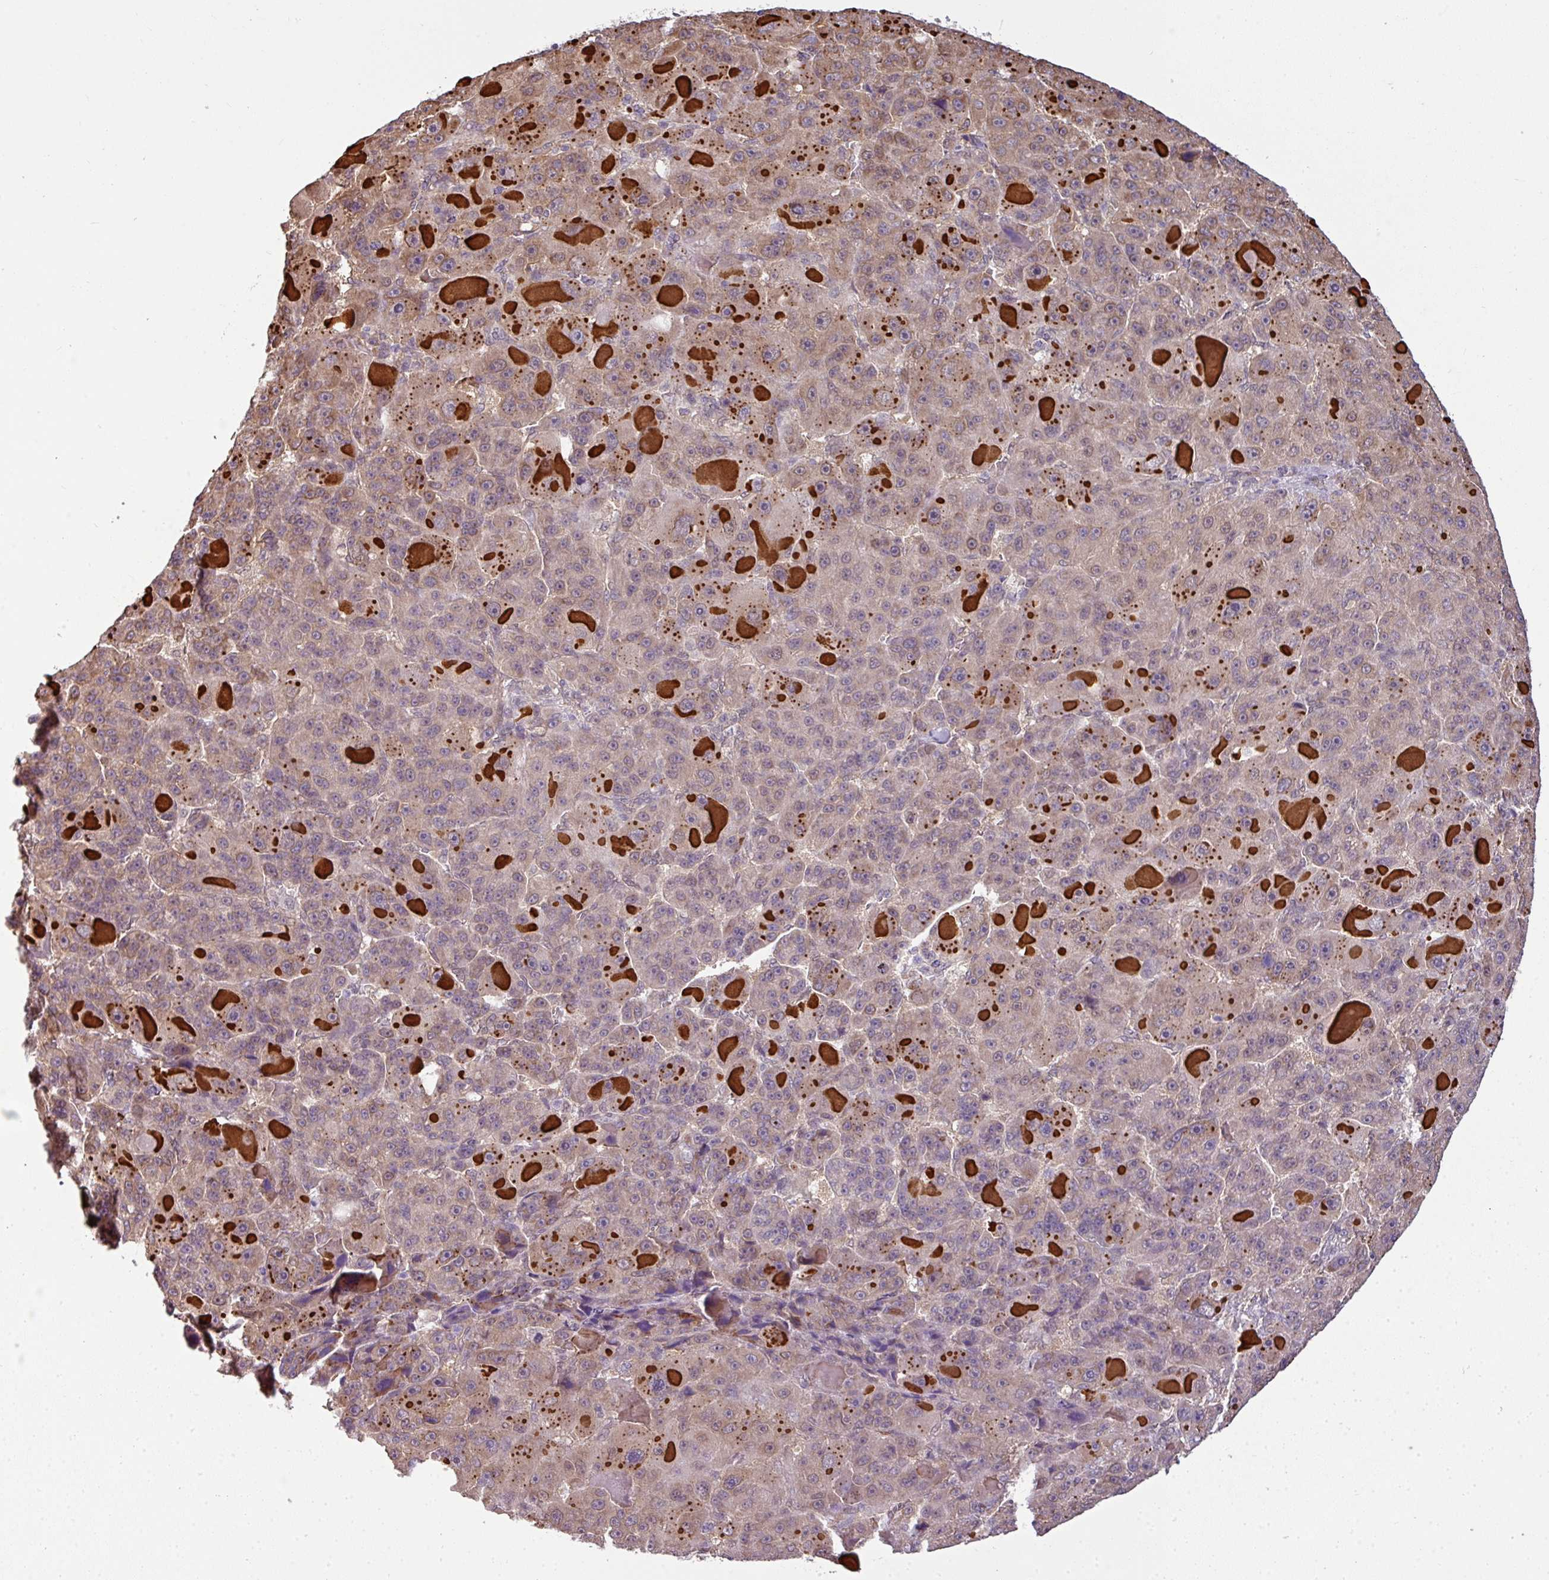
{"staining": {"intensity": "weak", "quantity": ">75%", "location": "cytoplasmic/membranous"}, "tissue": "liver cancer", "cell_type": "Tumor cells", "image_type": "cancer", "snomed": [{"axis": "morphology", "description": "Carcinoma, Hepatocellular, NOS"}, {"axis": "topography", "description": "Liver"}], "caption": "This micrograph displays immunohistochemistry staining of liver cancer (hepatocellular carcinoma), with low weak cytoplasmic/membranous staining in about >75% of tumor cells.", "gene": "RBM4B", "patient": {"sex": "male", "age": 76}}